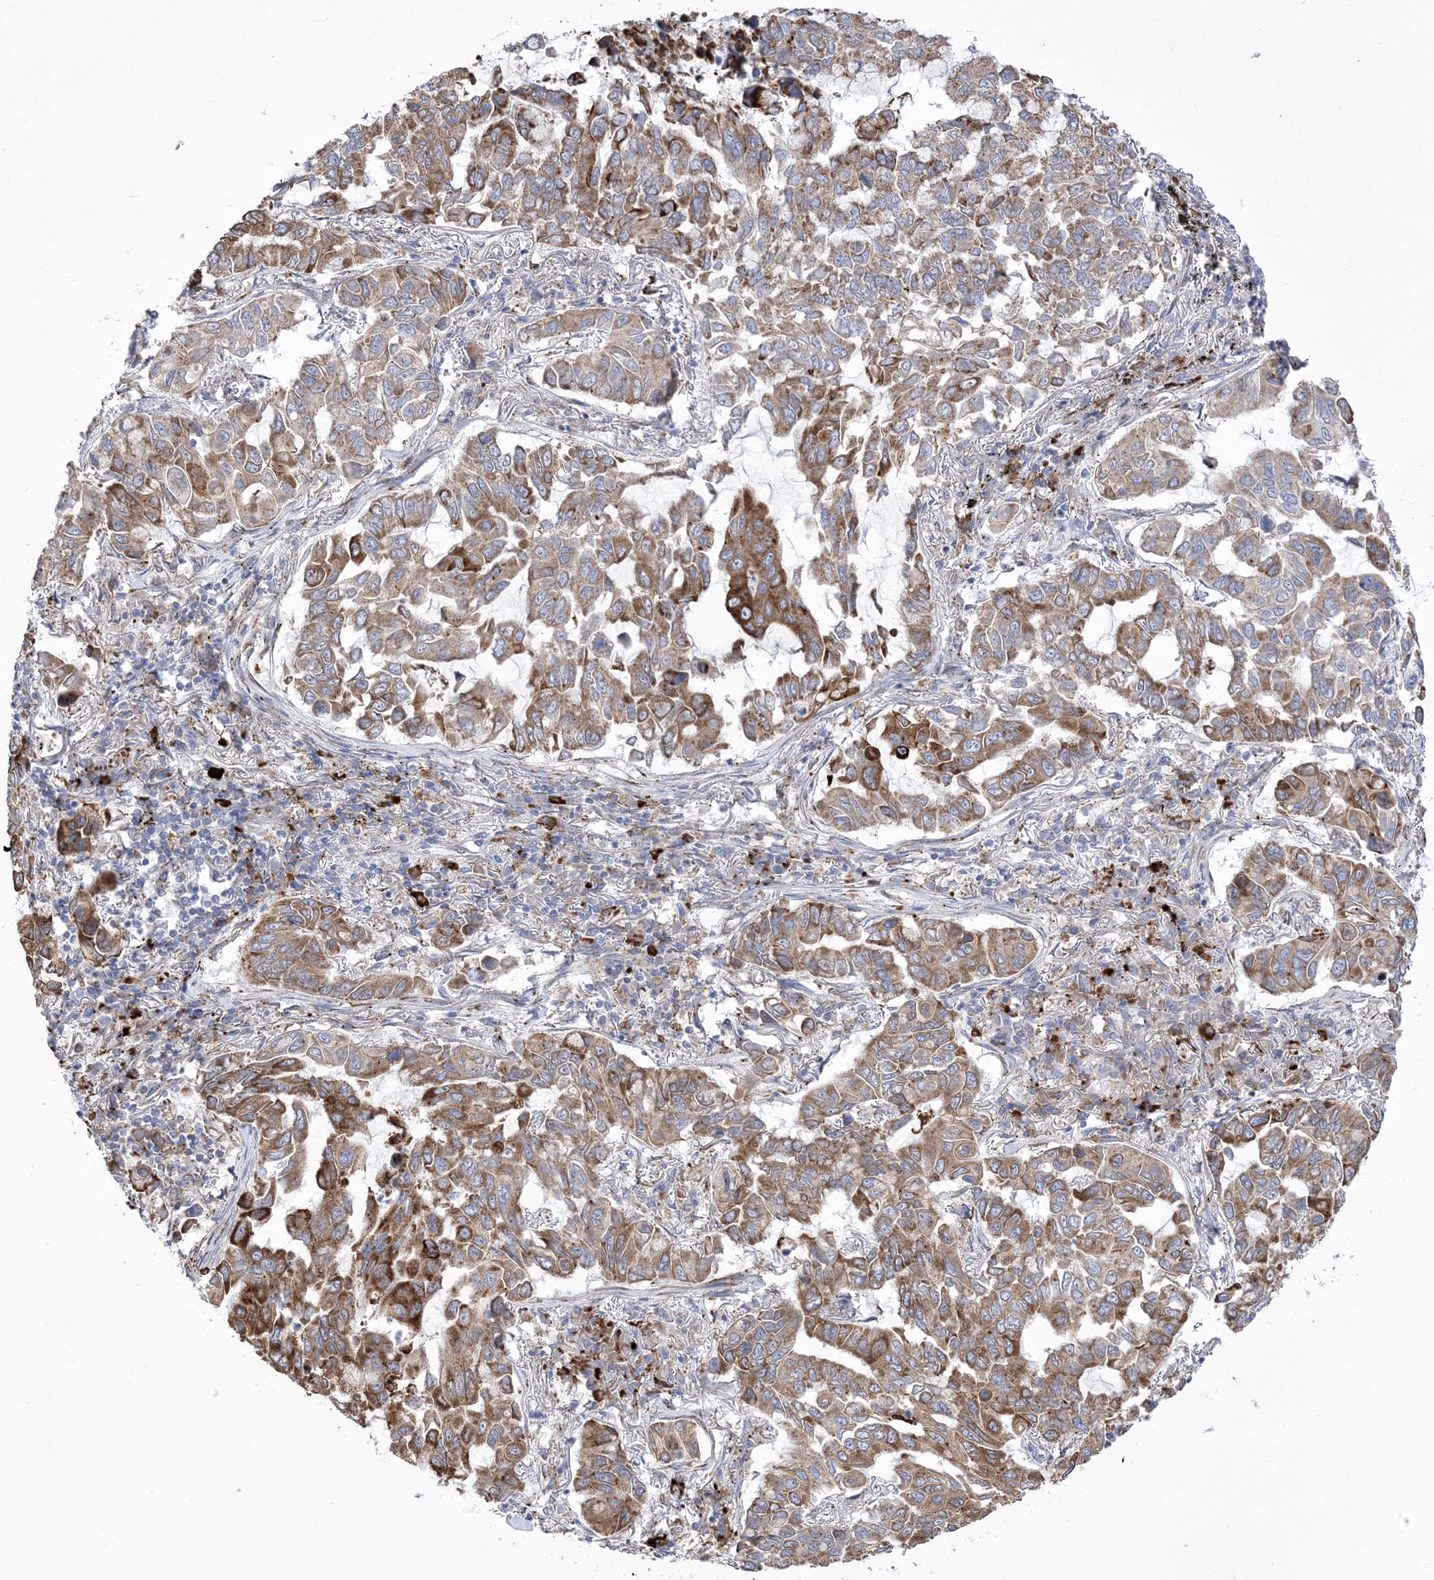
{"staining": {"intensity": "moderate", "quantity": ">75%", "location": "cytoplasmic/membranous"}, "tissue": "lung cancer", "cell_type": "Tumor cells", "image_type": "cancer", "snomed": [{"axis": "morphology", "description": "Adenocarcinoma, NOS"}, {"axis": "topography", "description": "Lung"}], "caption": "Moderate cytoplasmic/membranous staining for a protein is seen in about >75% of tumor cells of lung cancer using immunohistochemistry.", "gene": "MED31", "patient": {"sex": "male", "age": 64}}